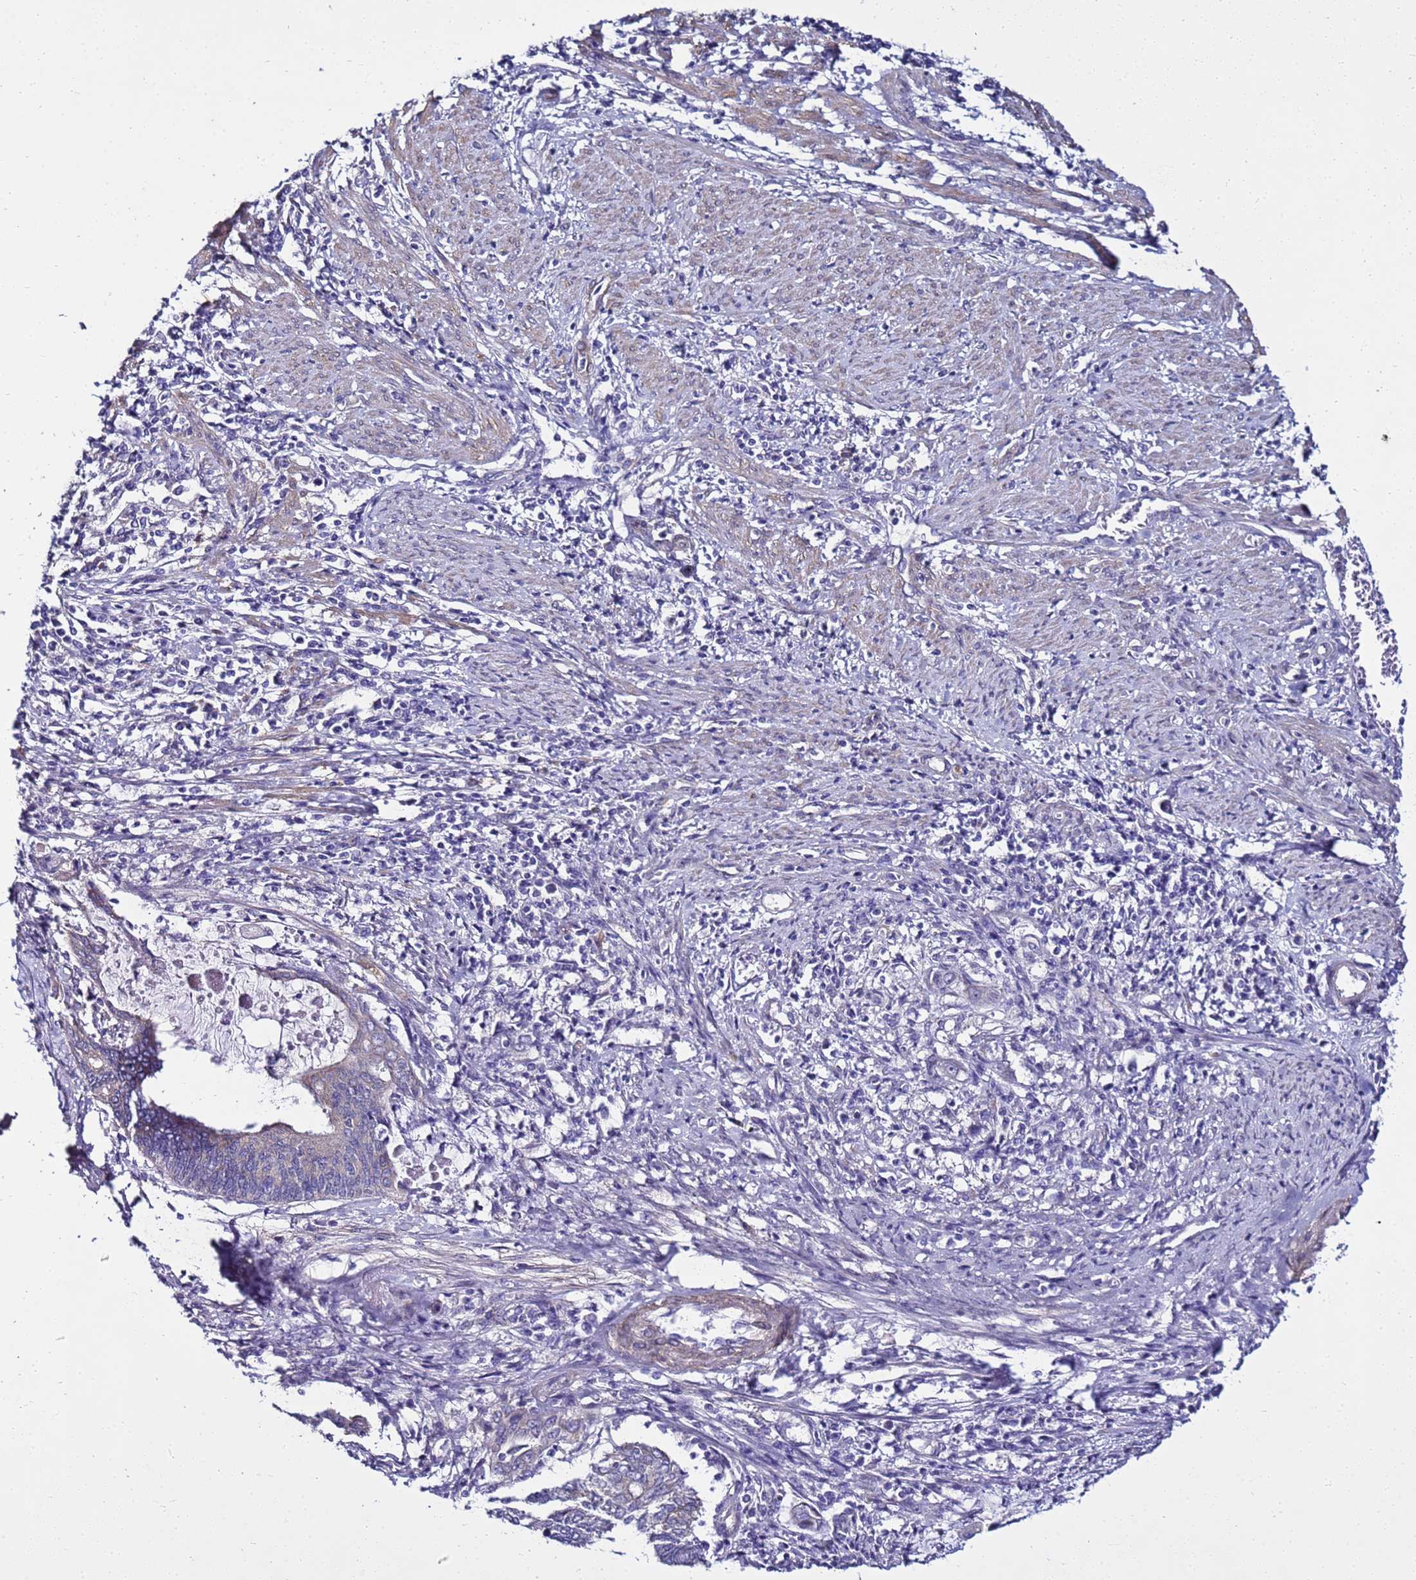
{"staining": {"intensity": "negative", "quantity": "none", "location": "none"}, "tissue": "endometrial cancer", "cell_type": "Tumor cells", "image_type": "cancer", "snomed": [{"axis": "morphology", "description": "Adenocarcinoma, NOS"}, {"axis": "topography", "description": "Uterus"}, {"axis": "topography", "description": "Endometrium"}], "caption": "This is an immunohistochemistry (IHC) photomicrograph of human endometrial cancer. There is no staining in tumor cells.", "gene": "FAM166B", "patient": {"sex": "female", "age": 70}}